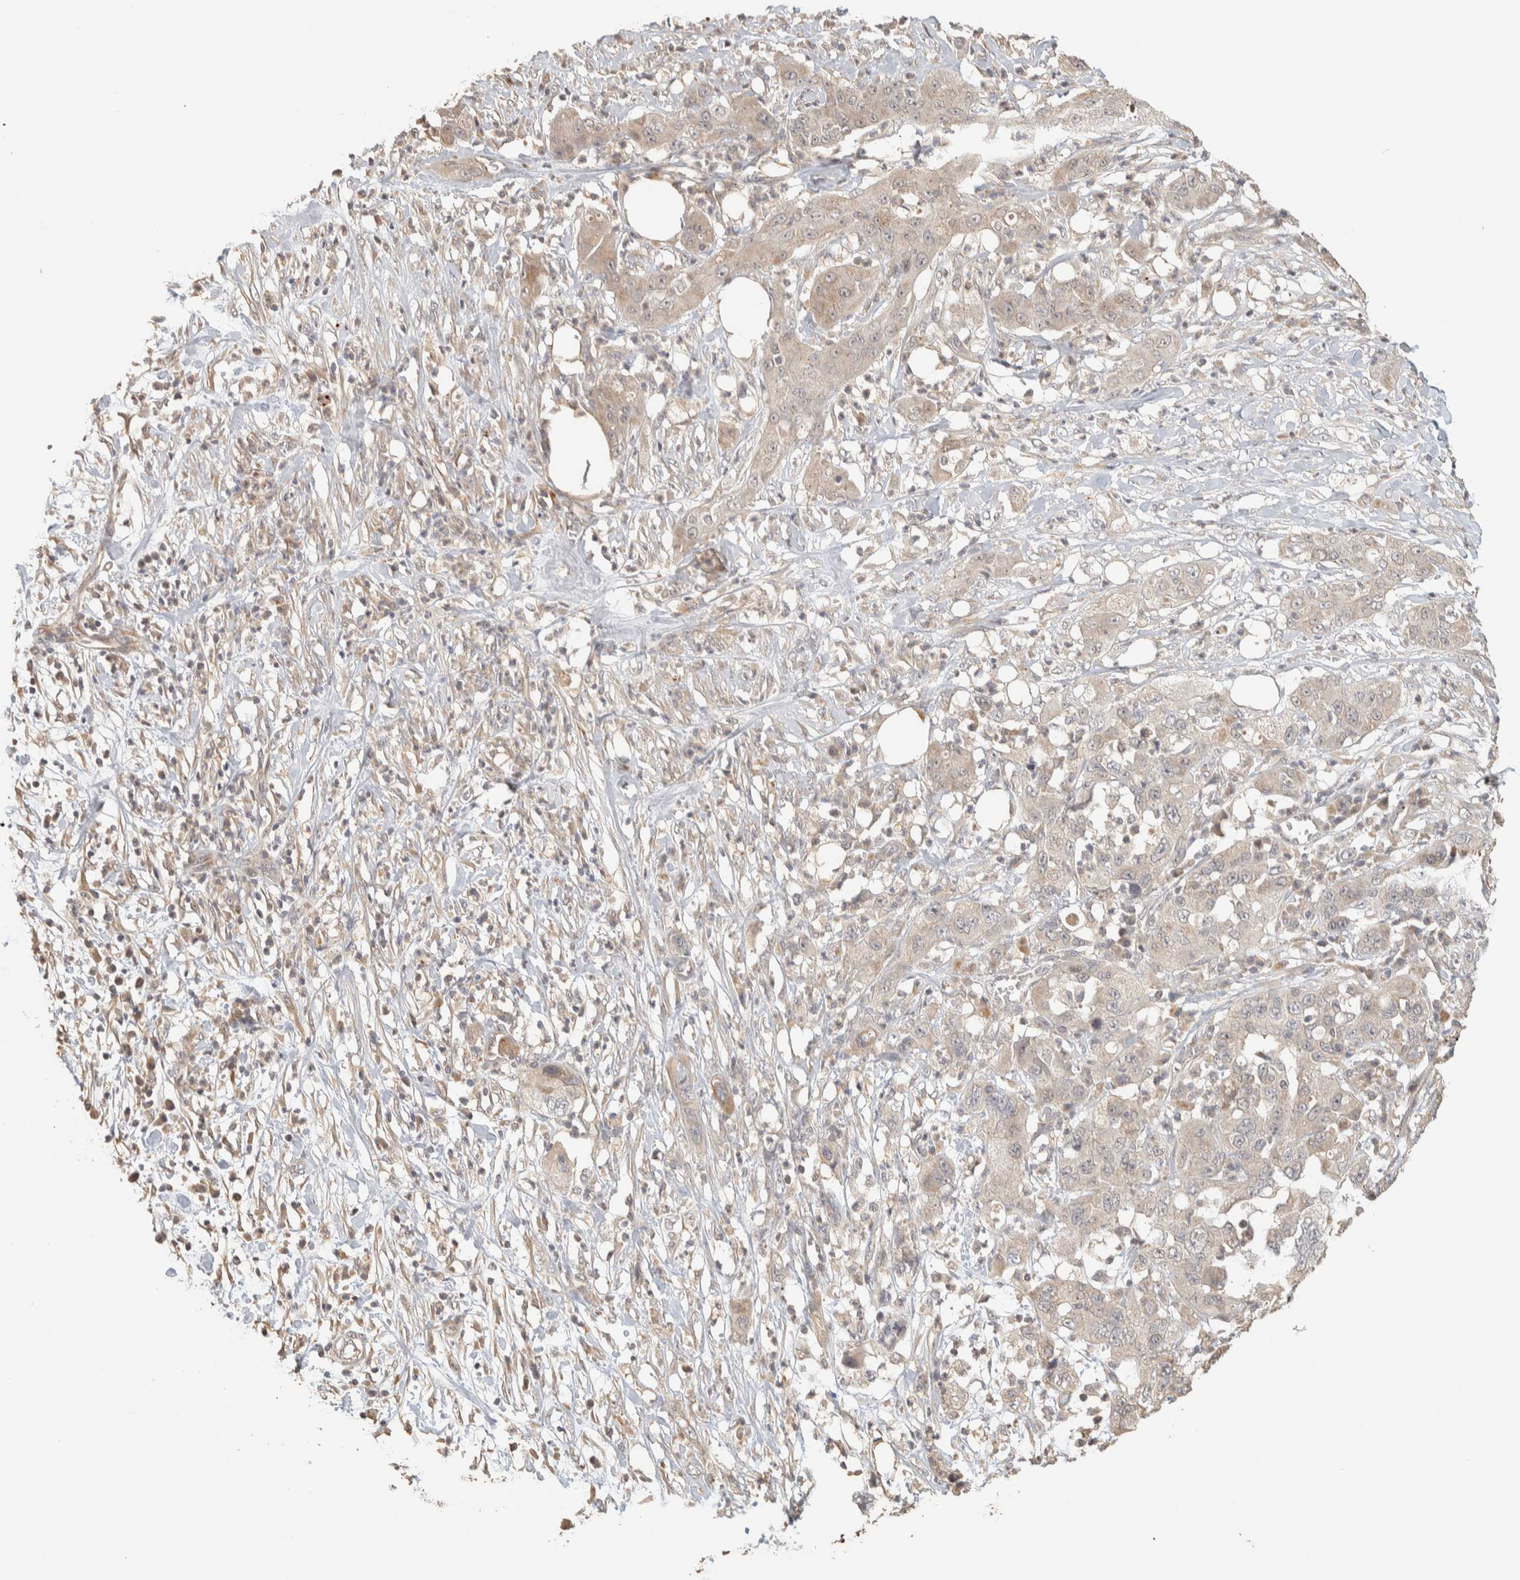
{"staining": {"intensity": "weak", "quantity": "25%-75%", "location": "cytoplasmic/membranous"}, "tissue": "pancreatic cancer", "cell_type": "Tumor cells", "image_type": "cancer", "snomed": [{"axis": "morphology", "description": "Adenocarcinoma, NOS"}, {"axis": "topography", "description": "Pancreas"}], "caption": "Pancreatic cancer (adenocarcinoma) stained with DAB immunohistochemistry exhibits low levels of weak cytoplasmic/membranous expression in approximately 25%-75% of tumor cells.", "gene": "ITPA", "patient": {"sex": "female", "age": 78}}